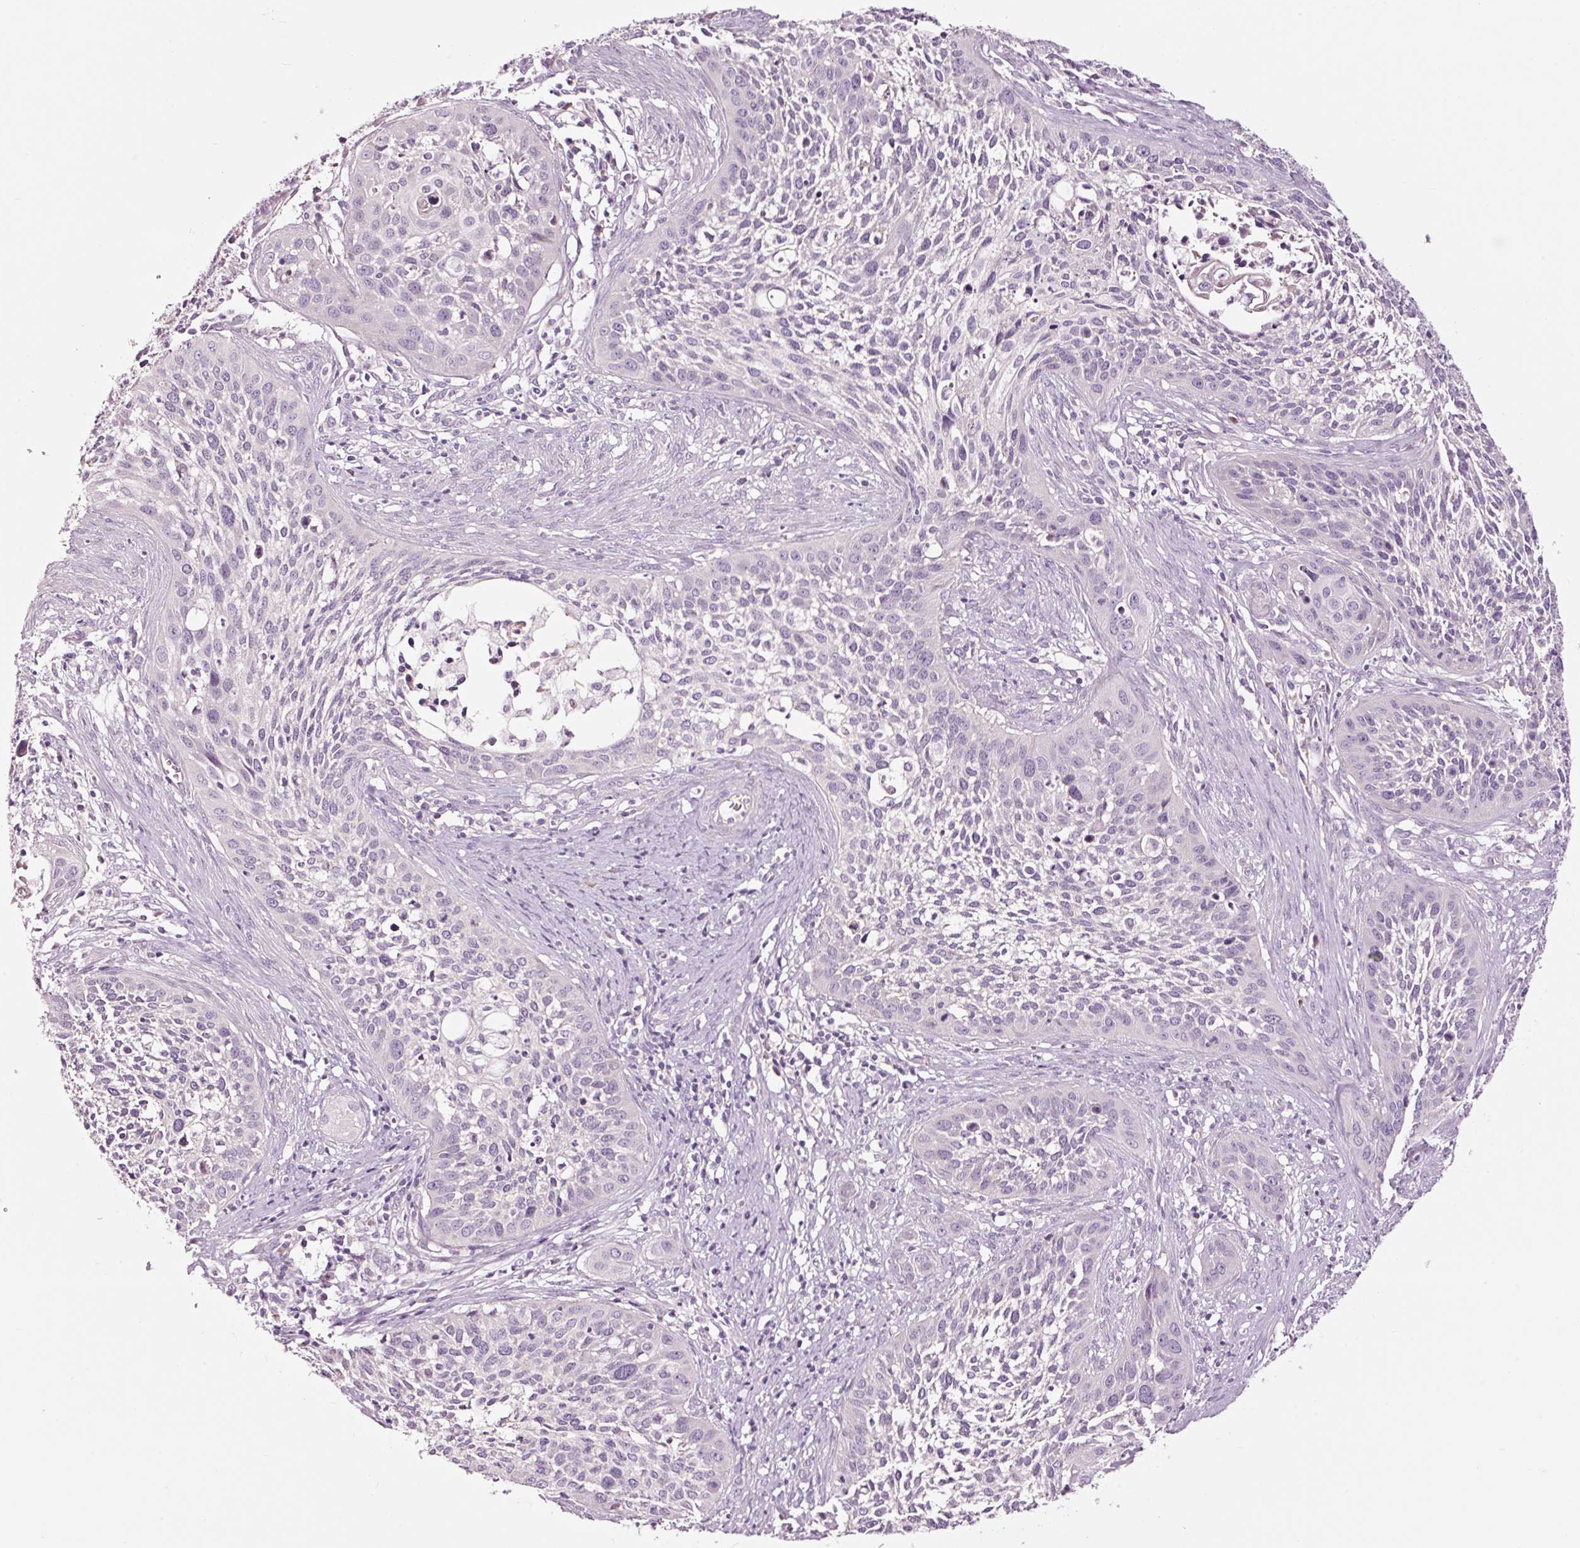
{"staining": {"intensity": "negative", "quantity": "none", "location": "none"}, "tissue": "cervical cancer", "cell_type": "Tumor cells", "image_type": "cancer", "snomed": [{"axis": "morphology", "description": "Squamous cell carcinoma, NOS"}, {"axis": "topography", "description": "Cervix"}], "caption": "Tumor cells show no significant protein expression in cervical squamous cell carcinoma.", "gene": "LDHAL6B", "patient": {"sex": "female", "age": 34}}